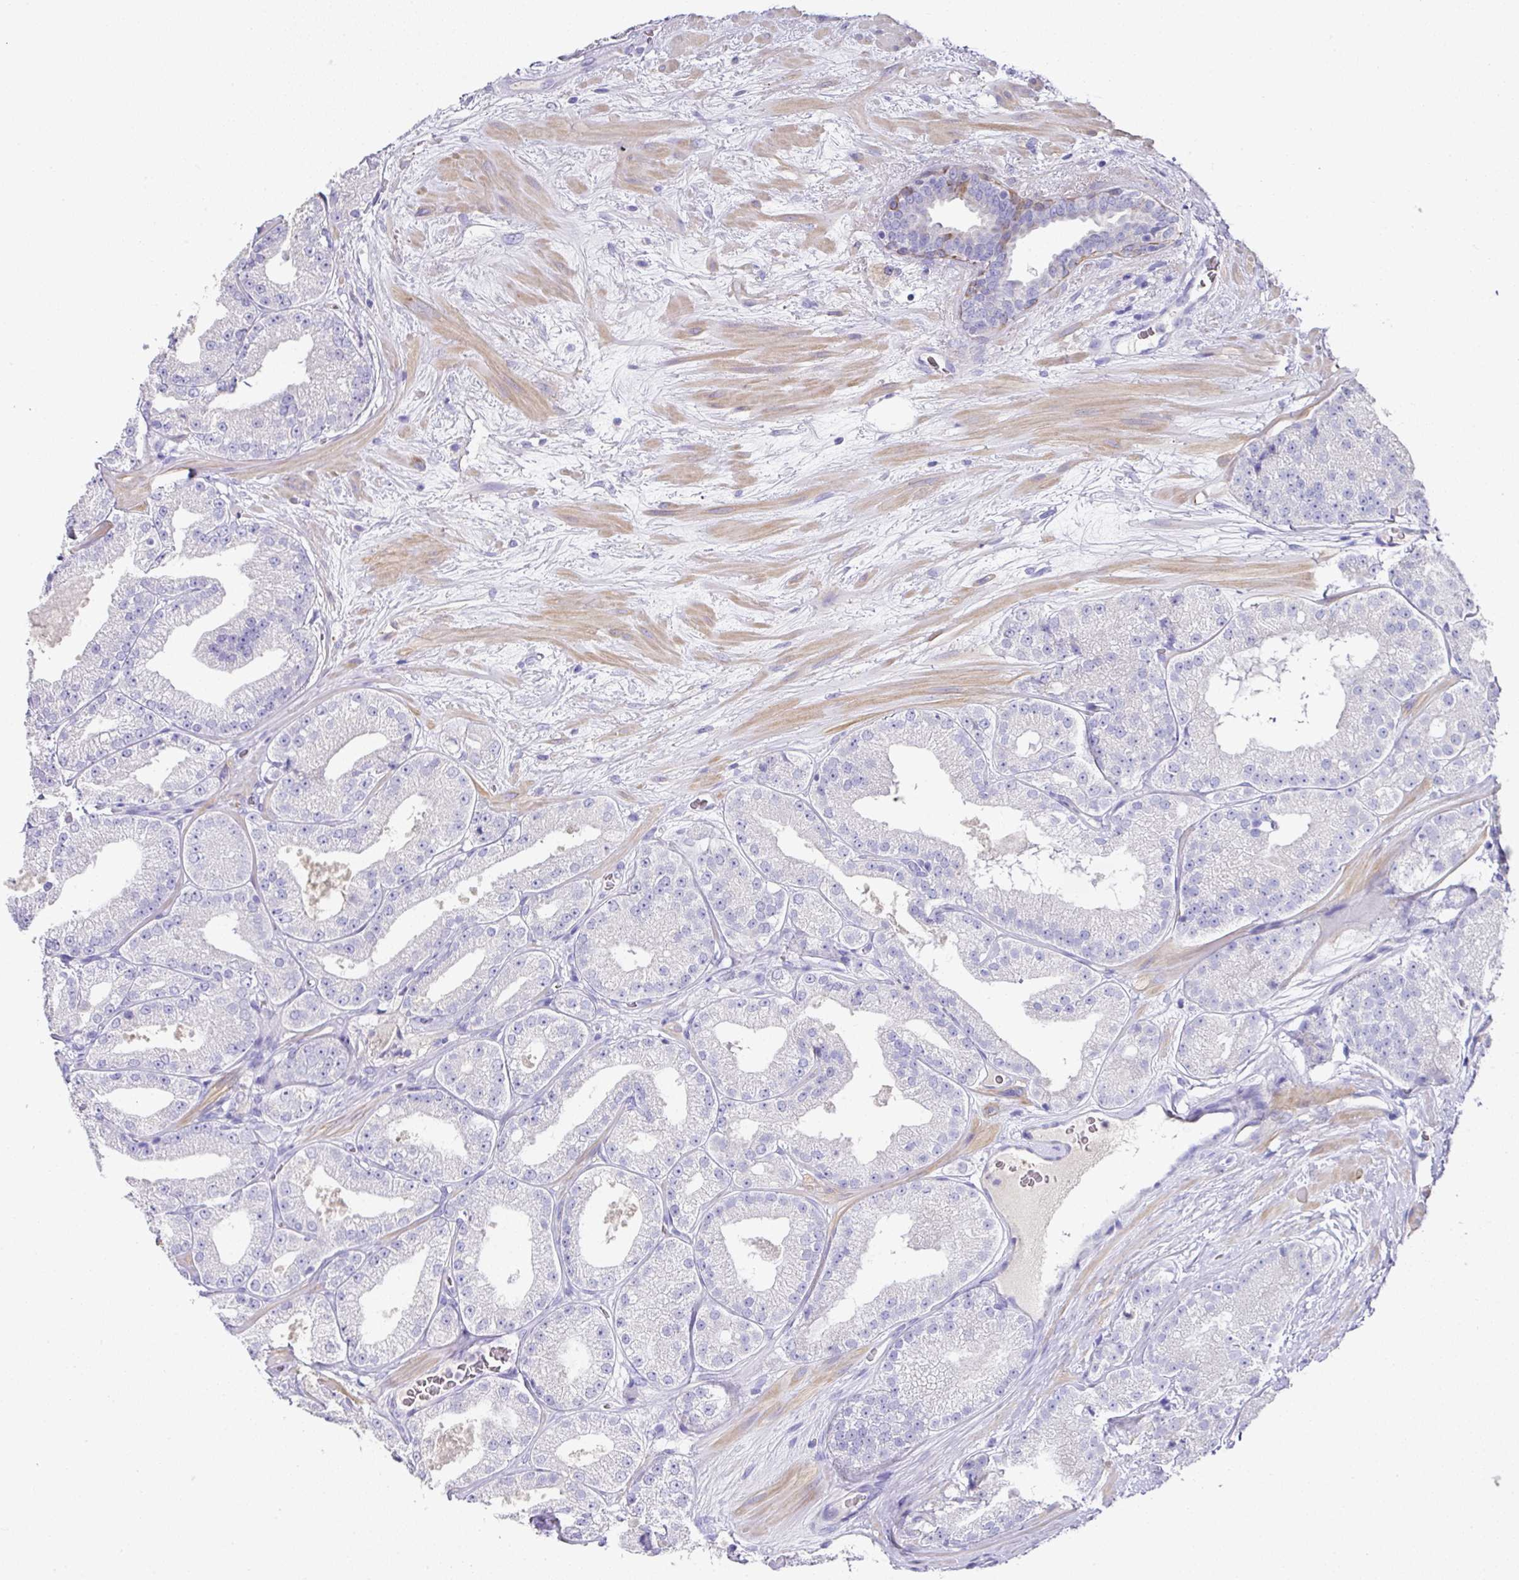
{"staining": {"intensity": "negative", "quantity": "none", "location": "none"}, "tissue": "prostate cancer", "cell_type": "Tumor cells", "image_type": "cancer", "snomed": [{"axis": "morphology", "description": "Adenocarcinoma, High grade"}, {"axis": "topography", "description": "Prostate"}], "caption": "There is no significant staining in tumor cells of prostate cancer (high-grade adenocarcinoma).", "gene": "TARM1", "patient": {"sex": "male", "age": 68}}